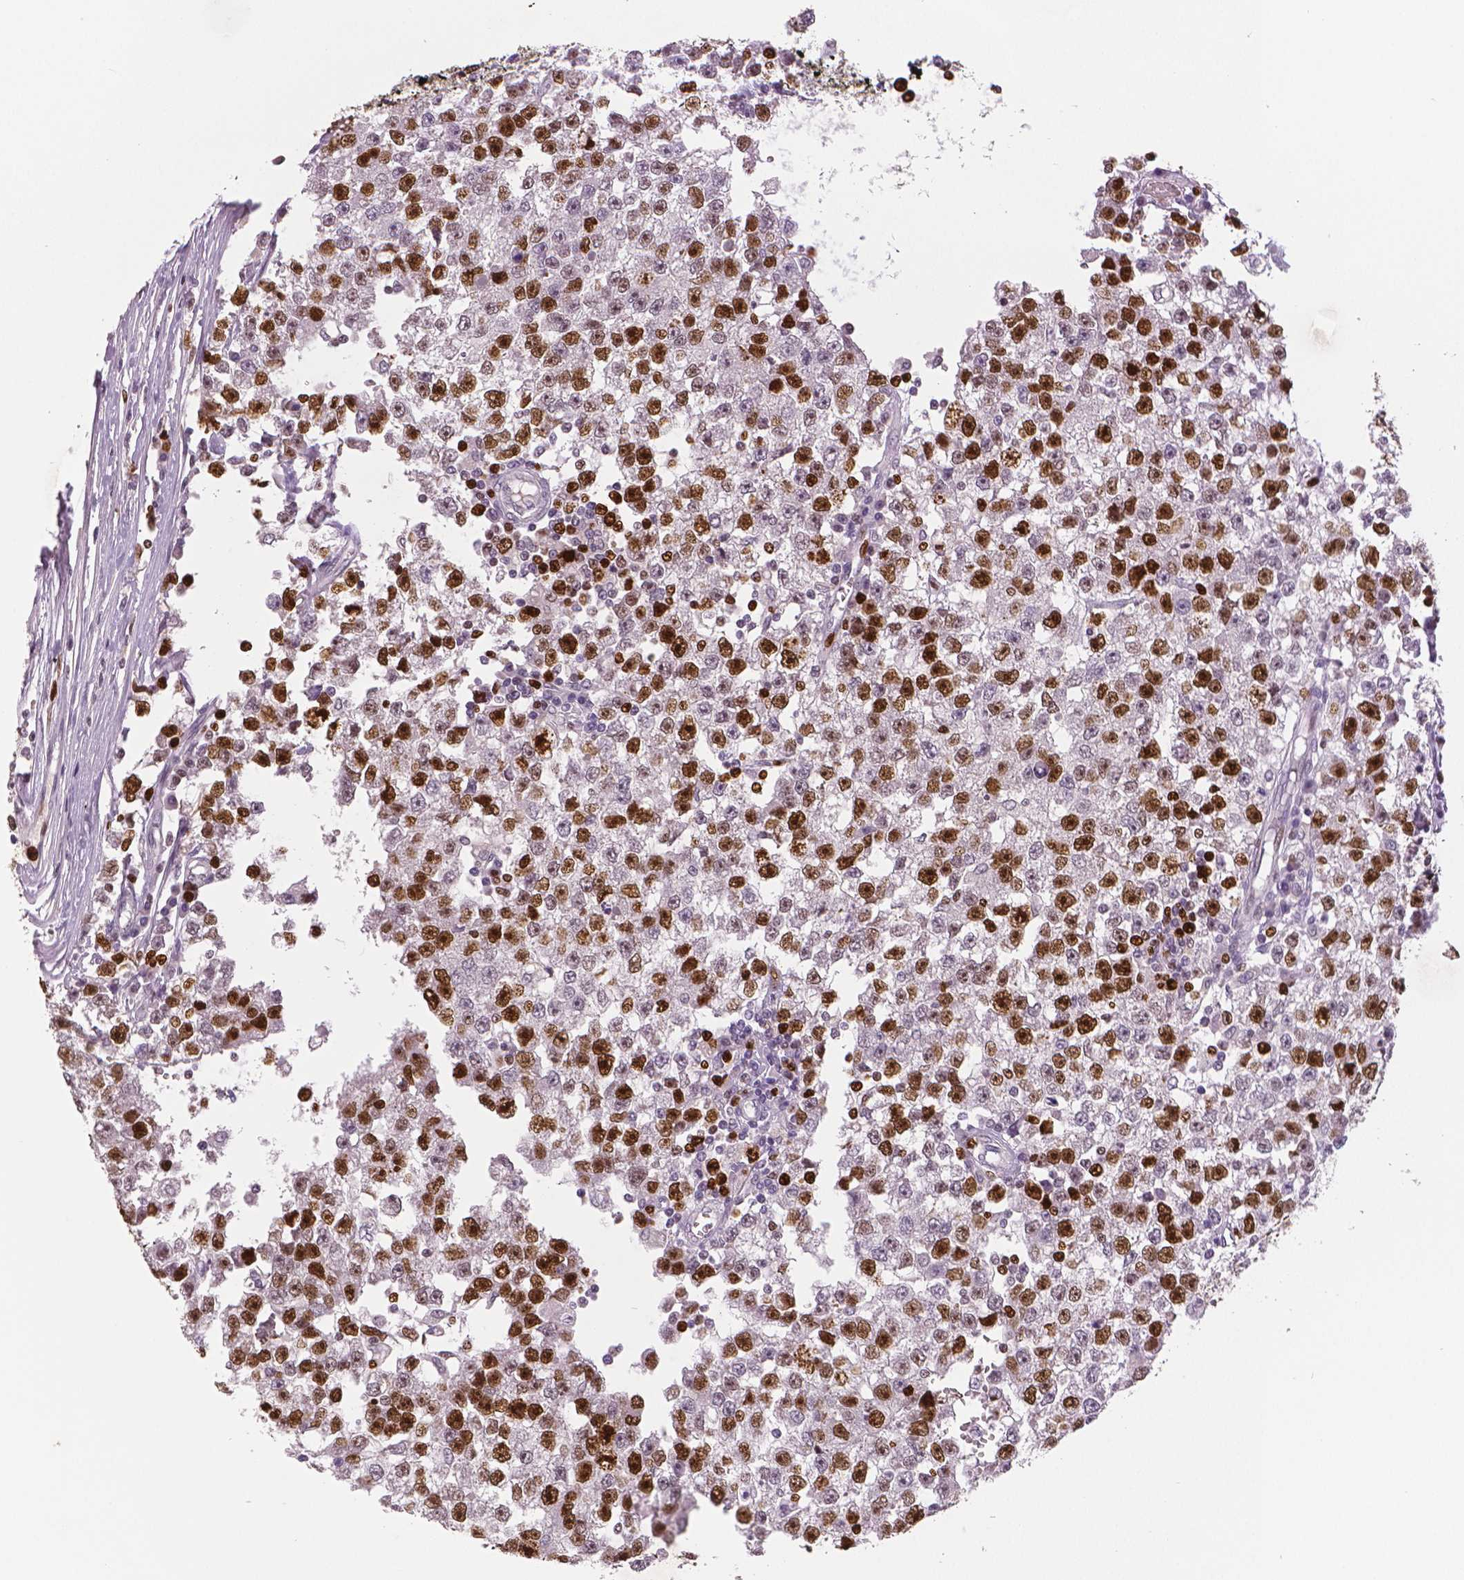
{"staining": {"intensity": "strong", "quantity": "25%-75%", "location": "nuclear"}, "tissue": "testis cancer", "cell_type": "Tumor cells", "image_type": "cancer", "snomed": [{"axis": "morphology", "description": "Seminoma, NOS"}, {"axis": "topography", "description": "Testis"}], "caption": "Approximately 25%-75% of tumor cells in seminoma (testis) show strong nuclear protein staining as visualized by brown immunohistochemical staining.", "gene": "MKI67", "patient": {"sex": "male", "age": 34}}